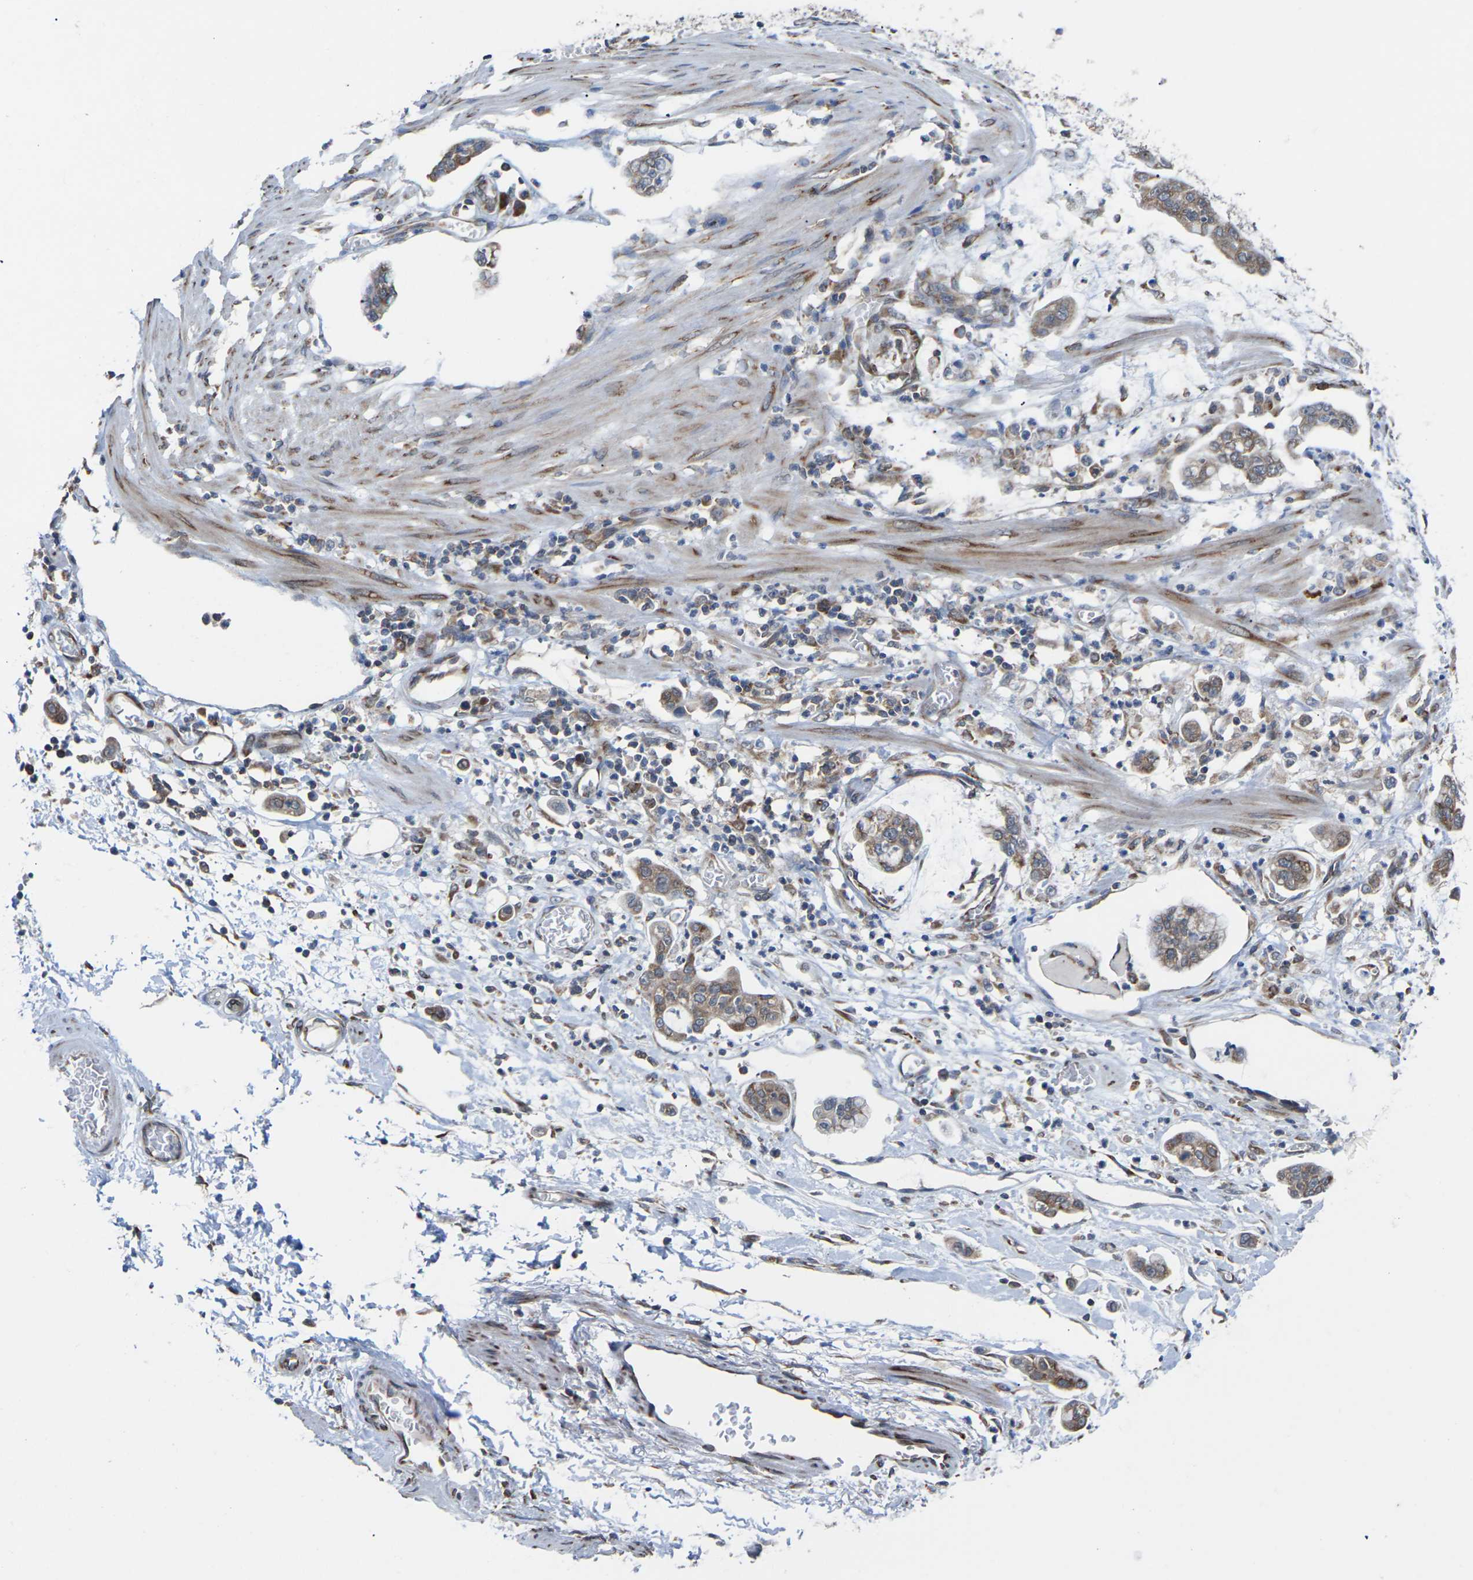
{"staining": {"intensity": "weak", "quantity": ">75%", "location": "cytoplasmic/membranous"}, "tissue": "stomach cancer", "cell_type": "Tumor cells", "image_type": "cancer", "snomed": [{"axis": "morphology", "description": "Adenocarcinoma, NOS"}, {"axis": "topography", "description": "Stomach"}], "caption": "Tumor cells show low levels of weak cytoplasmic/membranous positivity in approximately >75% of cells in stomach cancer (adenocarcinoma).", "gene": "PDZK1IP1", "patient": {"sex": "male", "age": 76}}